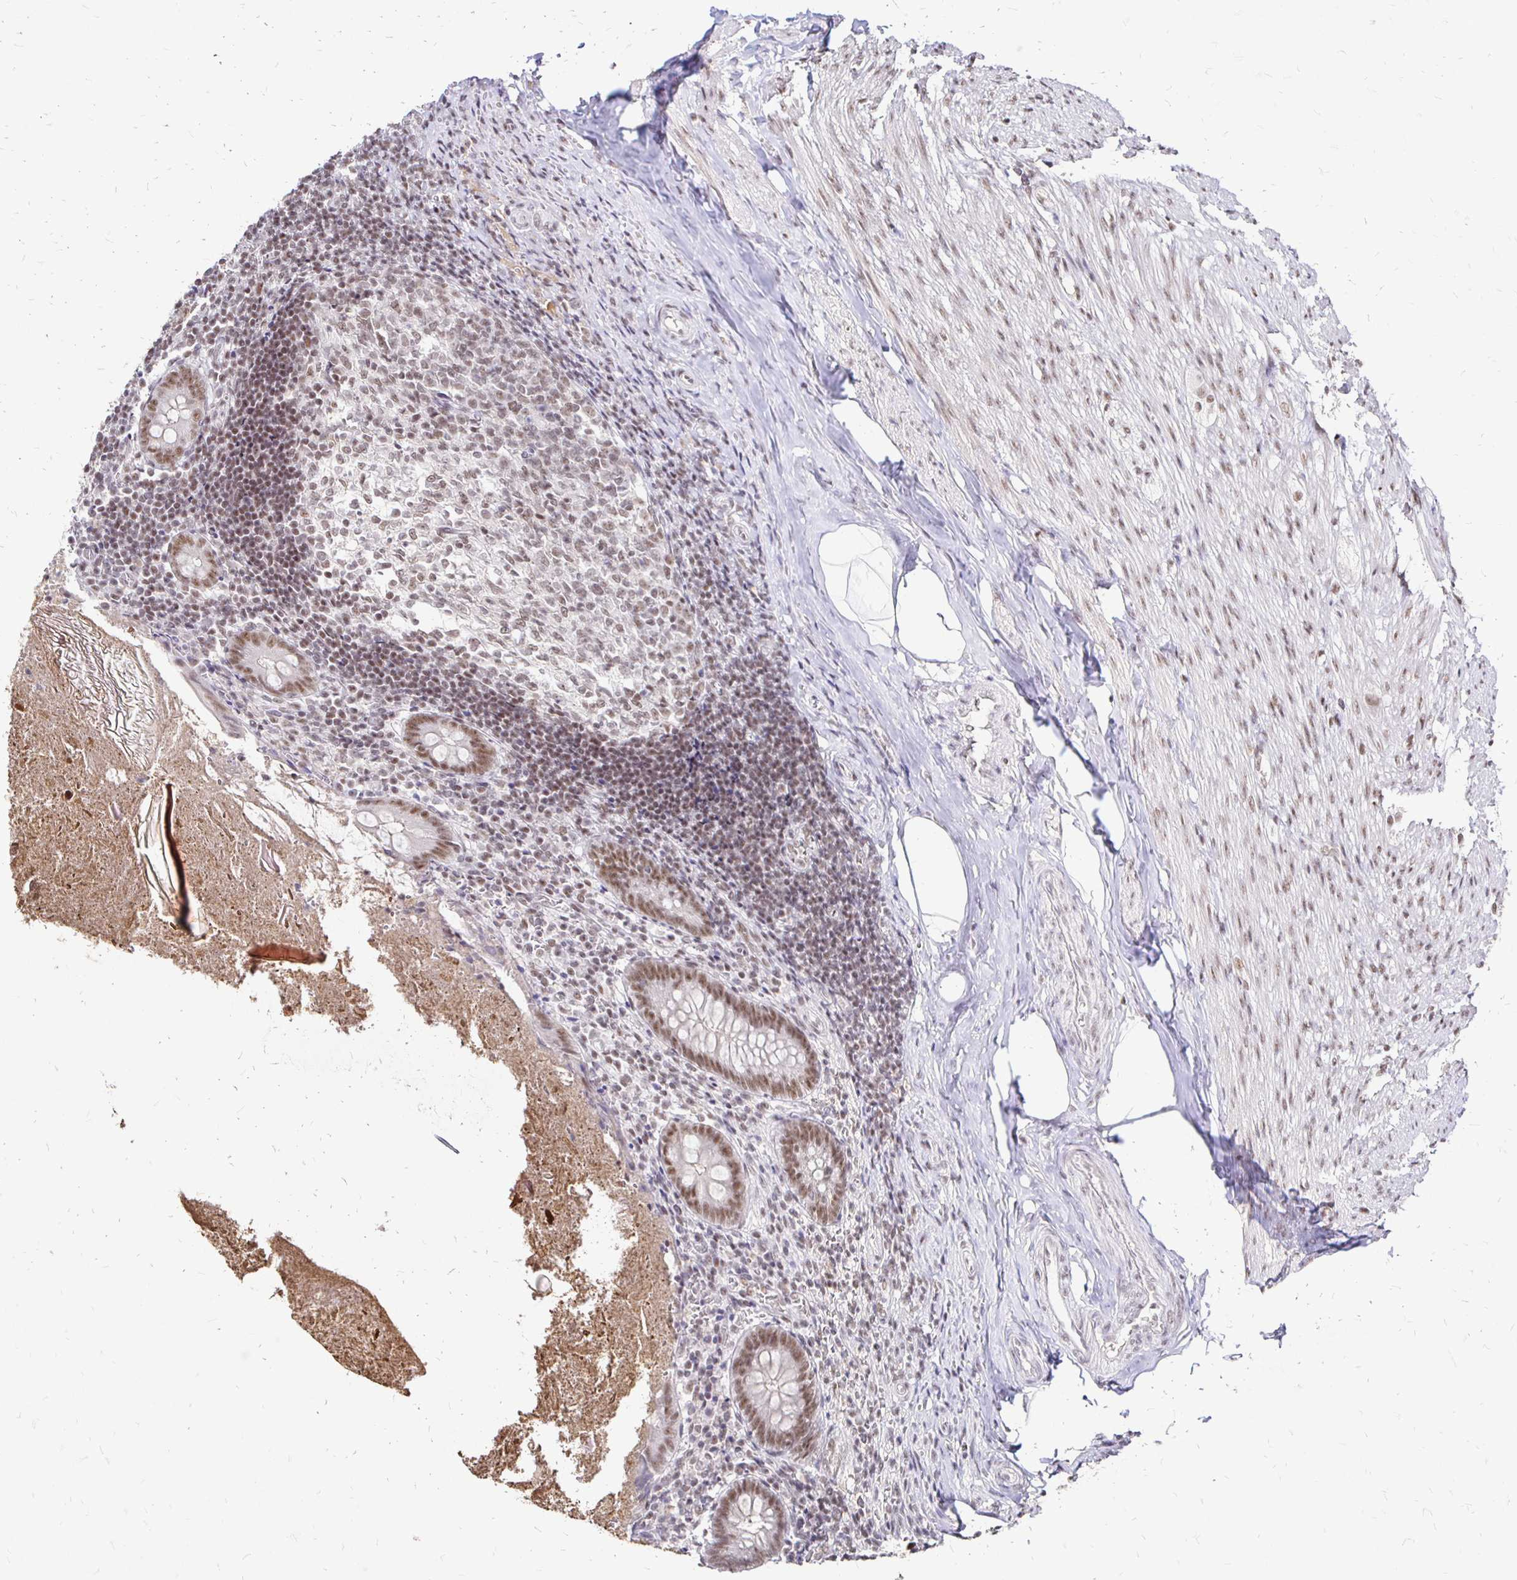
{"staining": {"intensity": "weak", "quantity": ">75%", "location": "nuclear"}, "tissue": "appendix", "cell_type": "Glandular cells", "image_type": "normal", "snomed": [{"axis": "morphology", "description": "Normal tissue, NOS"}, {"axis": "topography", "description": "Appendix"}], "caption": "The image displays a brown stain indicating the presence of a protein in the nuclear of glandular cells in appendix. (DAB = brown stain, brightfield microscopy at high magnification).", "gene": "SIN3A", "patient": {"sex": "female", "age": 17}}